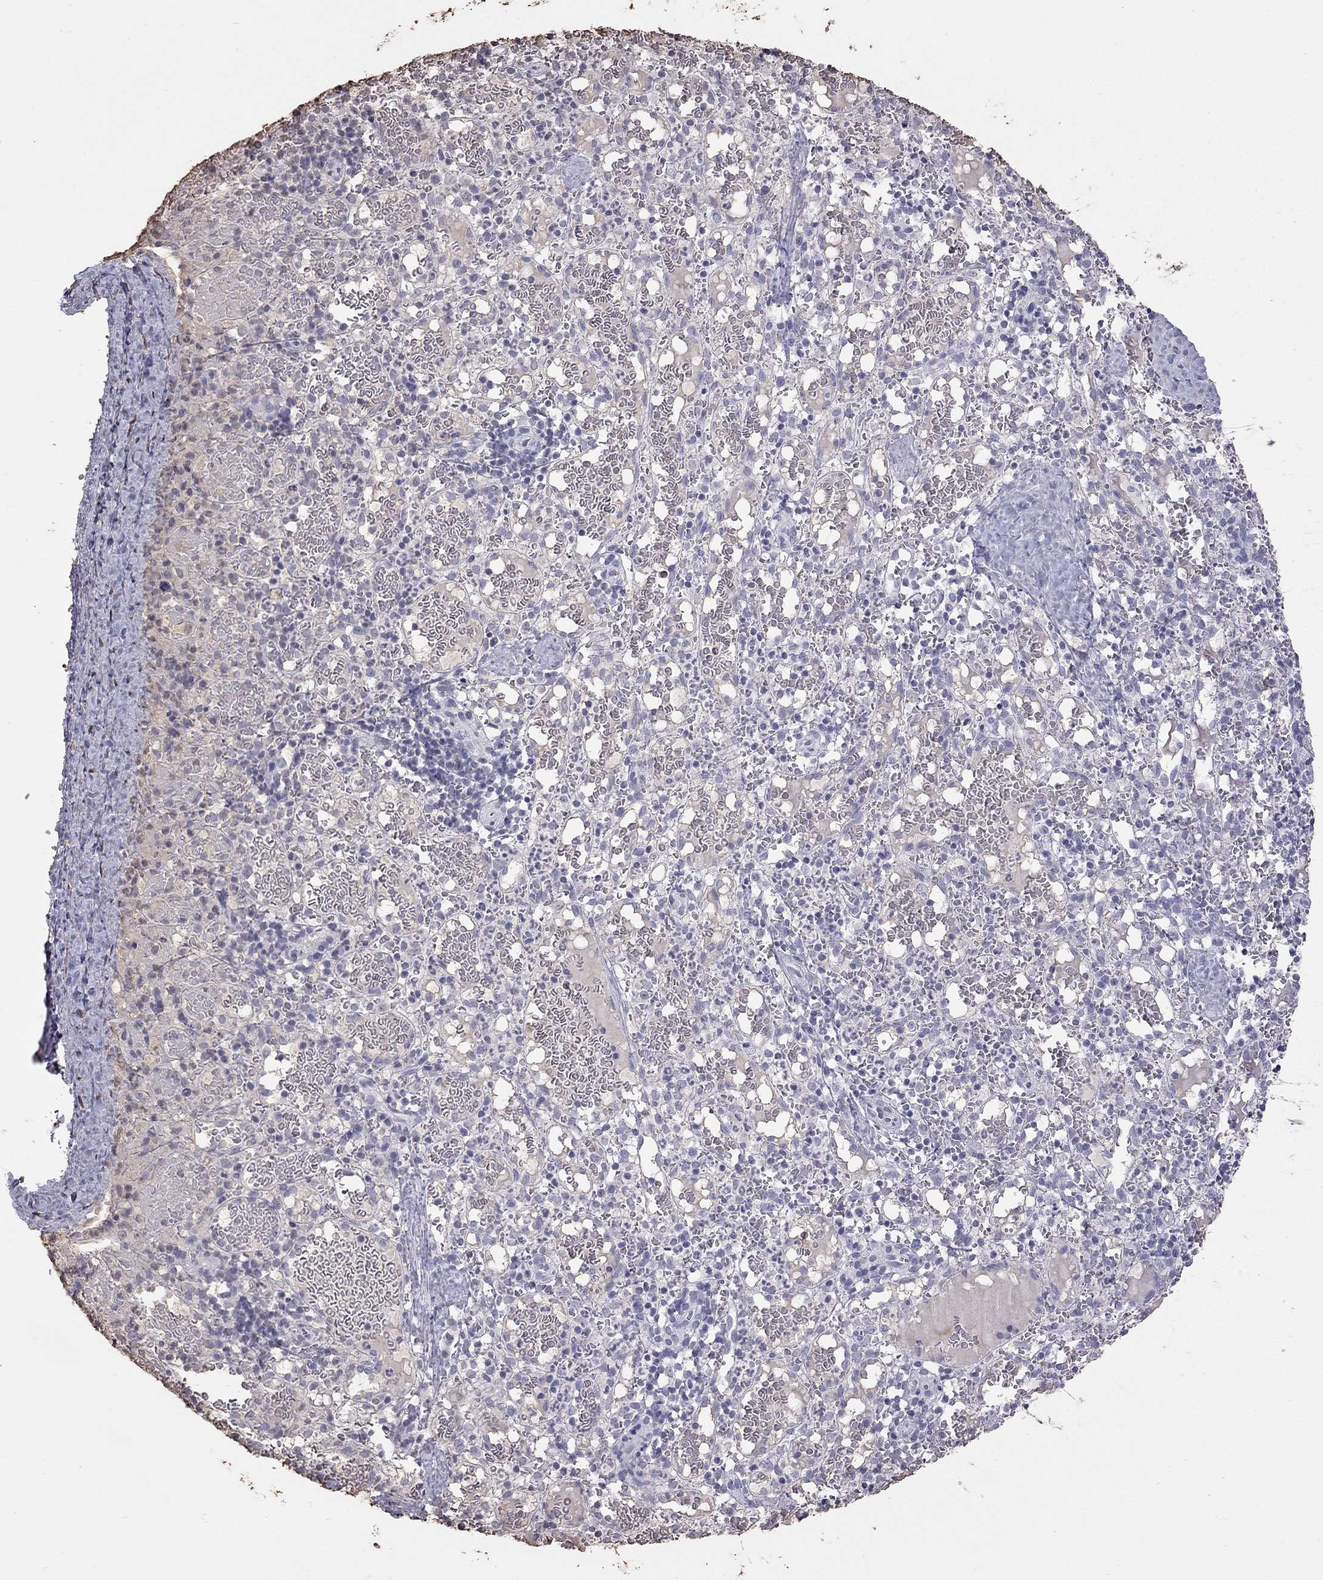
{"staining": {"intensity": "negative", "quantity": "none", "location": "none"}, "tissue": "spleen", "cell_type": "Cells in red pulp", "image_type": "normal", "snomed": [{"axis": "morphology", "description": "Normal tissue, NOS"}, {"axis": "topography", "description": "Spleen"}], "caption": "High power microscopy photomicrograph of an immunohistochemistry photomicrograph of unremarkable spleen, revealing no significant expression in cells in red pulp. (DAB (3,3'-diaminobenzidine) immunohistochemistry (IHC) visualized using brightfield microscopy, high magnification).", "gene": "SUN3", "patient": {"sex": "male", "age": 11}}